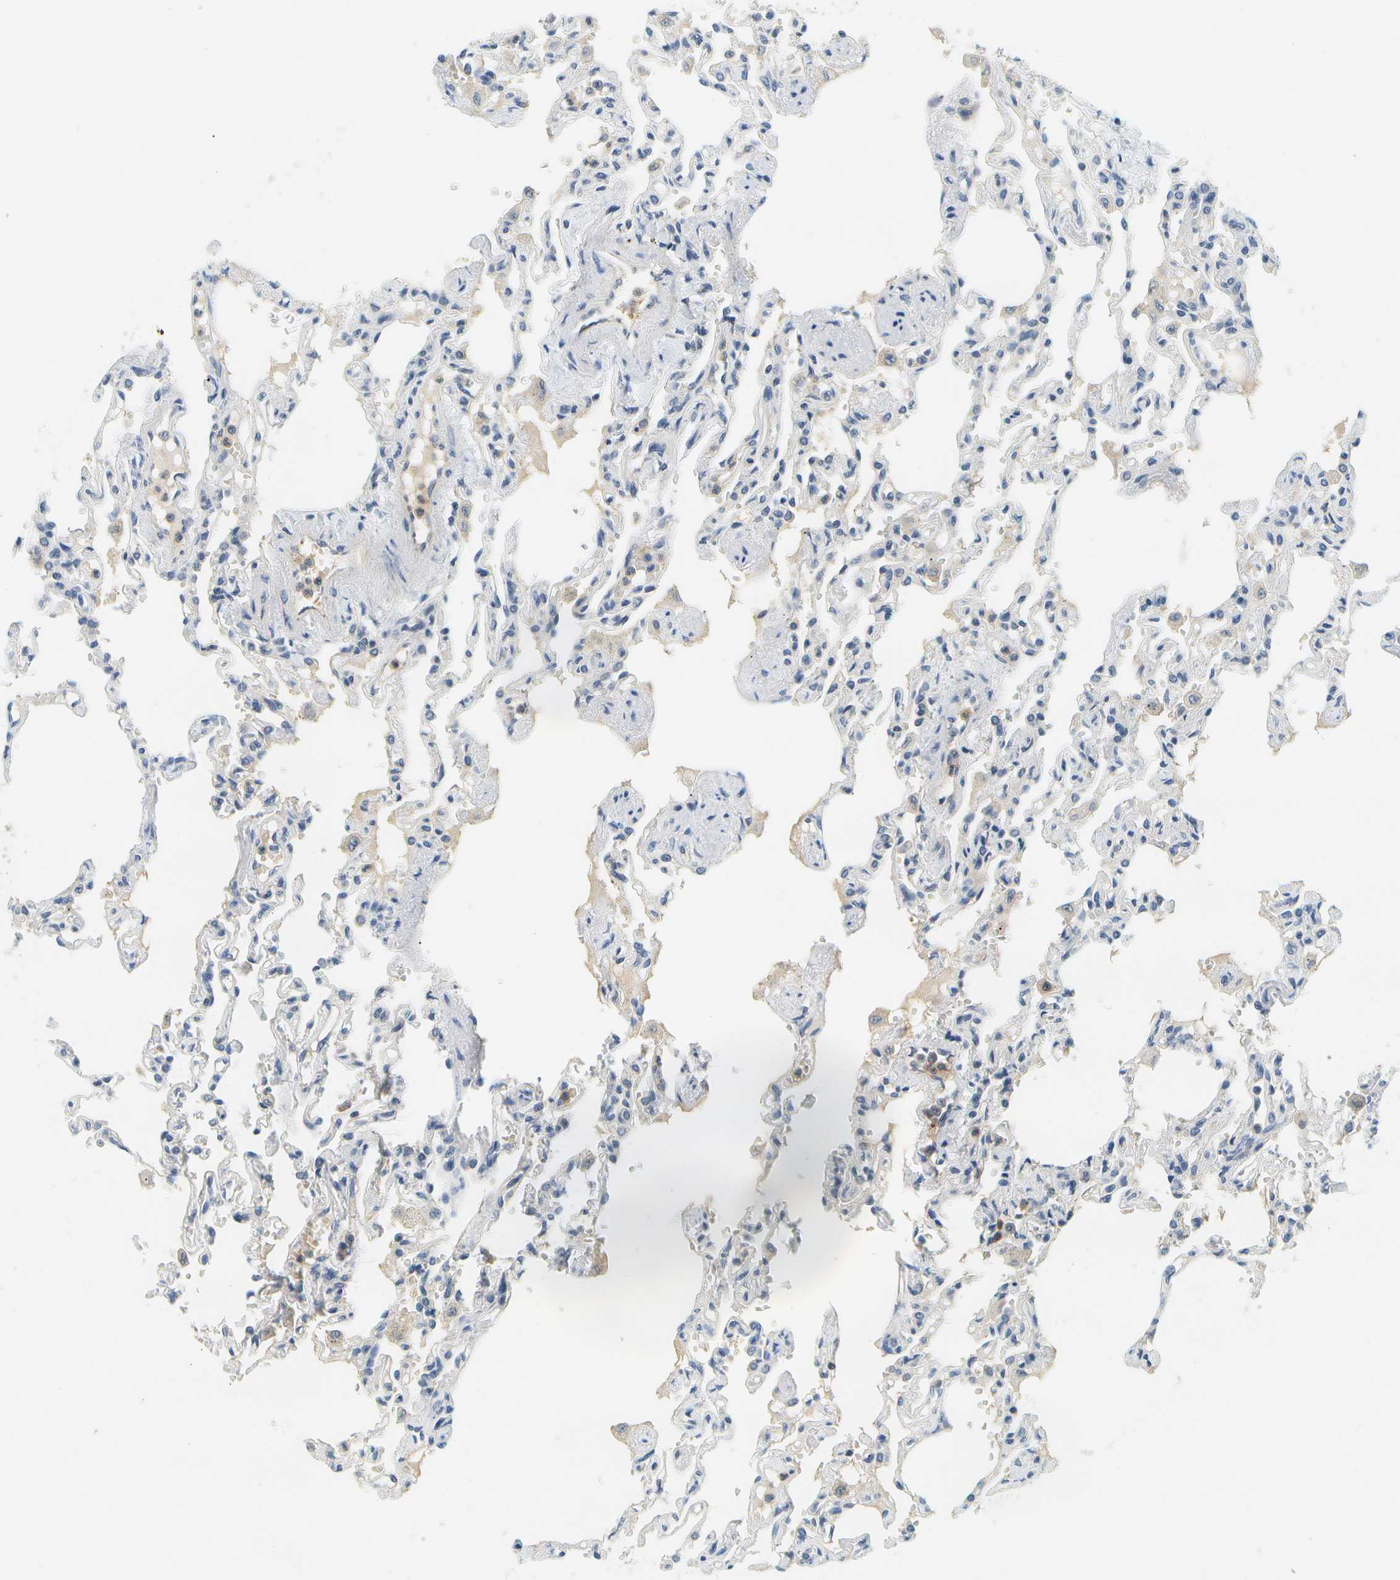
{"staining": {"intensity": "weak", "quantity": "<25%", "location": "cytoplasmic/membranous"}, "tissue": "lung", "cell_type": "Alveolar cells", "image_type": "normal", "snomed": [{"axis": "morphology", "description": "Normal tissue, NOS"}, {"axis": "topography", "description": "Lung"}], "caption": "Immunohistochemical staining of benign lung exhibits no significant positivity in alveolar cells.", "gene": "RASGRP2", "patient": {"sex": "male", "age": 21}}